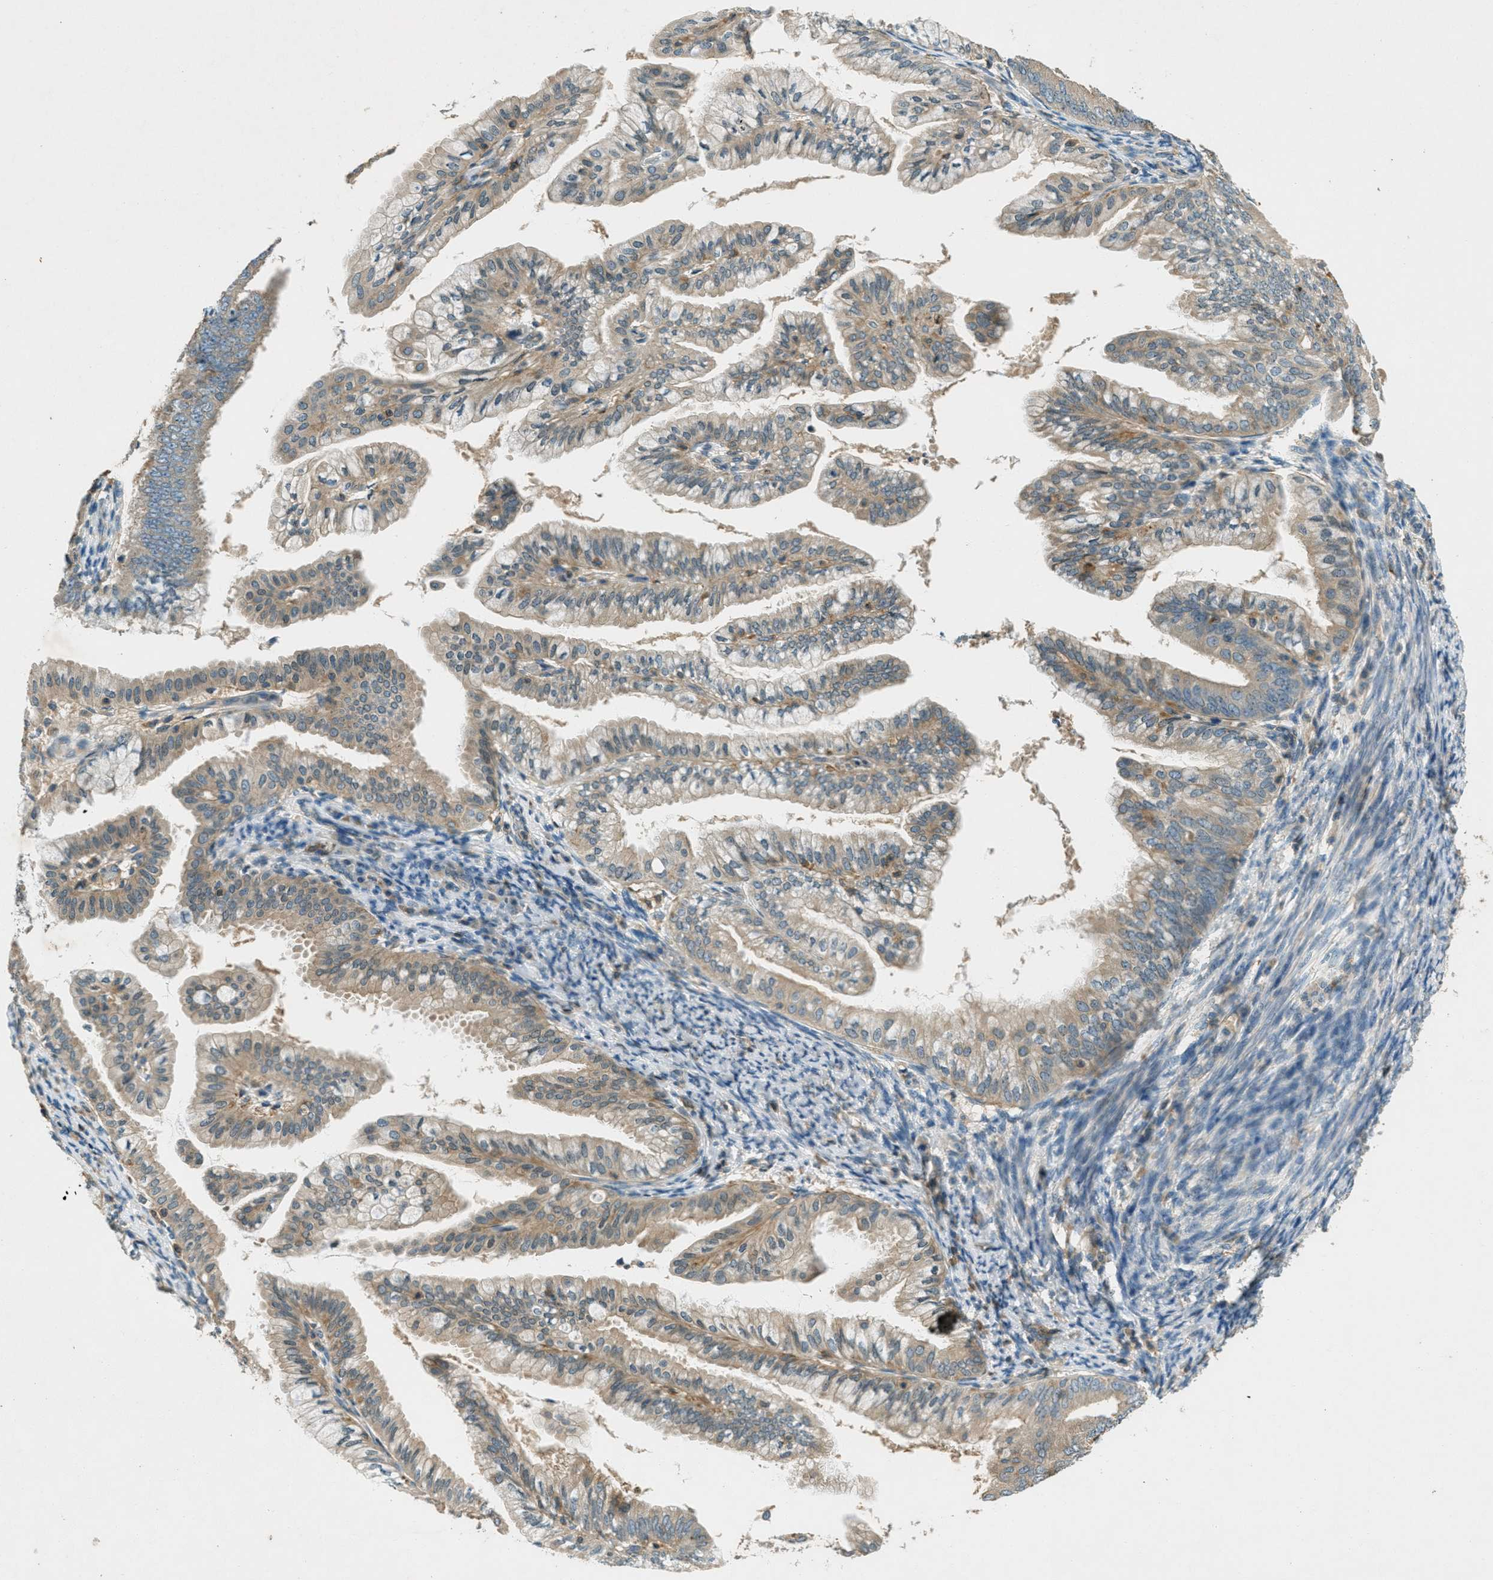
{"staining": {"intensity": "weak", "quantity": "25%-75%", "location": "cytoplasmic/membranous"}, "tissue": "endometrial cancer", "cell_type": "Tumor cells", "image_type": "cancer", "snomed": [{"axis": "morphology", "description": "Adenocarcinoma, NOS"}, {"axis": "topography", "description": "Endometrium"}], "caption": "A brown stain labels weak cytoplasmic/membranous positivity of a protein in human endometrial cancer (adenocarcinoma) tumor cells.", "gene": "NUDT4", "patient": {"sex": "female", "age": 63}}